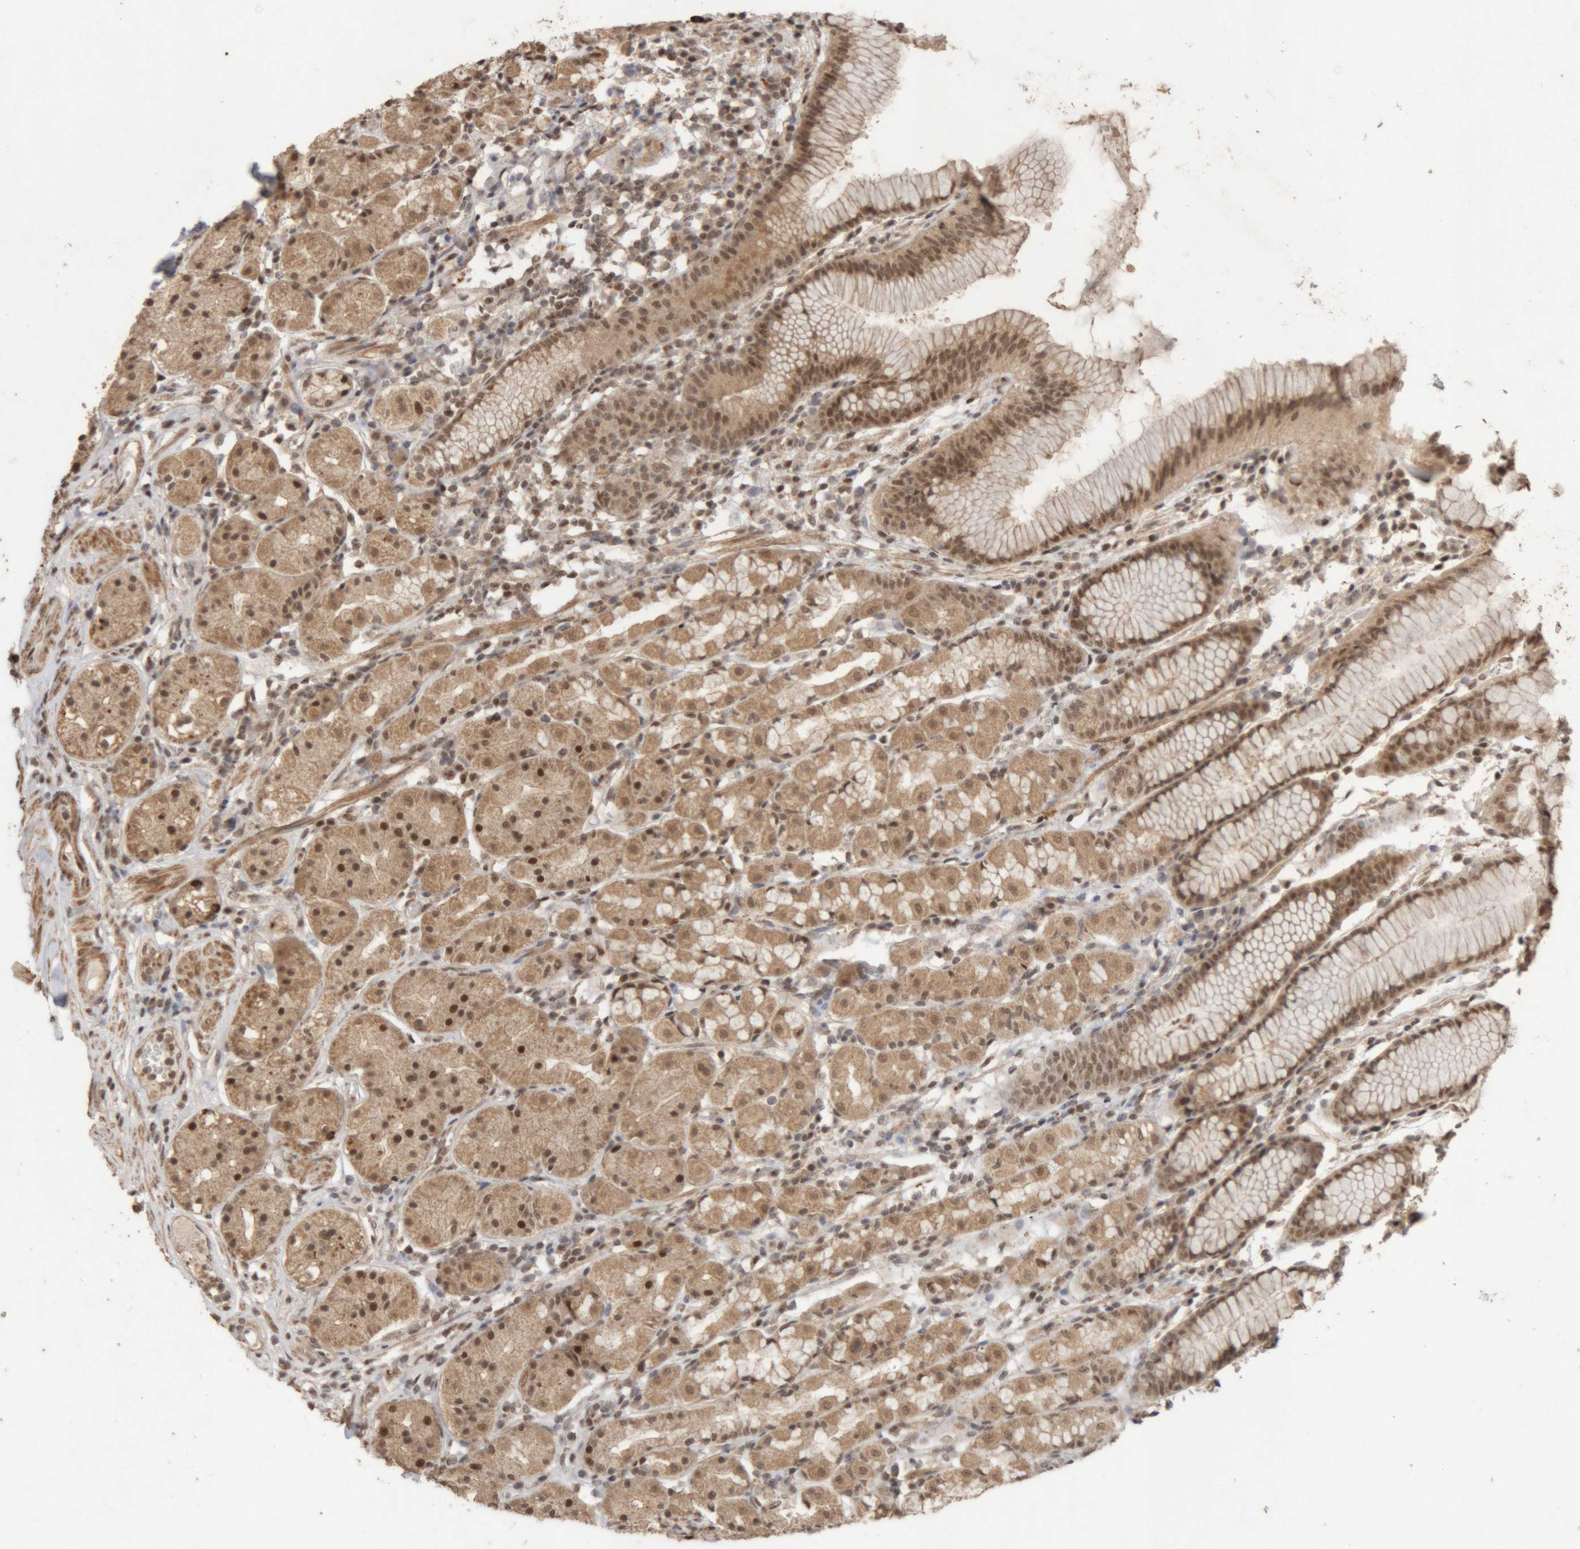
{"staining": {"intensity": "moderate", "quantity": ">75%", "location": "cytoplasmic/membranous,nuclear"}, "tissue": "stomach", "cell_type": "Glandular cells", "image_type": "normal", "snomed": [{"axis": "morphology", "description": "Normal tissue, NOS"}, {"axis": "topography", "description": "Stomach, lower"}], "caption": "IHC image of benign stomach: stomach stained using IHC reveals medium levels of moderate protein expression localized specifically in the cytoplasmic/membranous,nuclear of glandular cells, appearing as a cytoplasmic/membranous,nuclear brown color.", "gene": "KEAP1", "patient": {"sex": "female", "age": 56}}